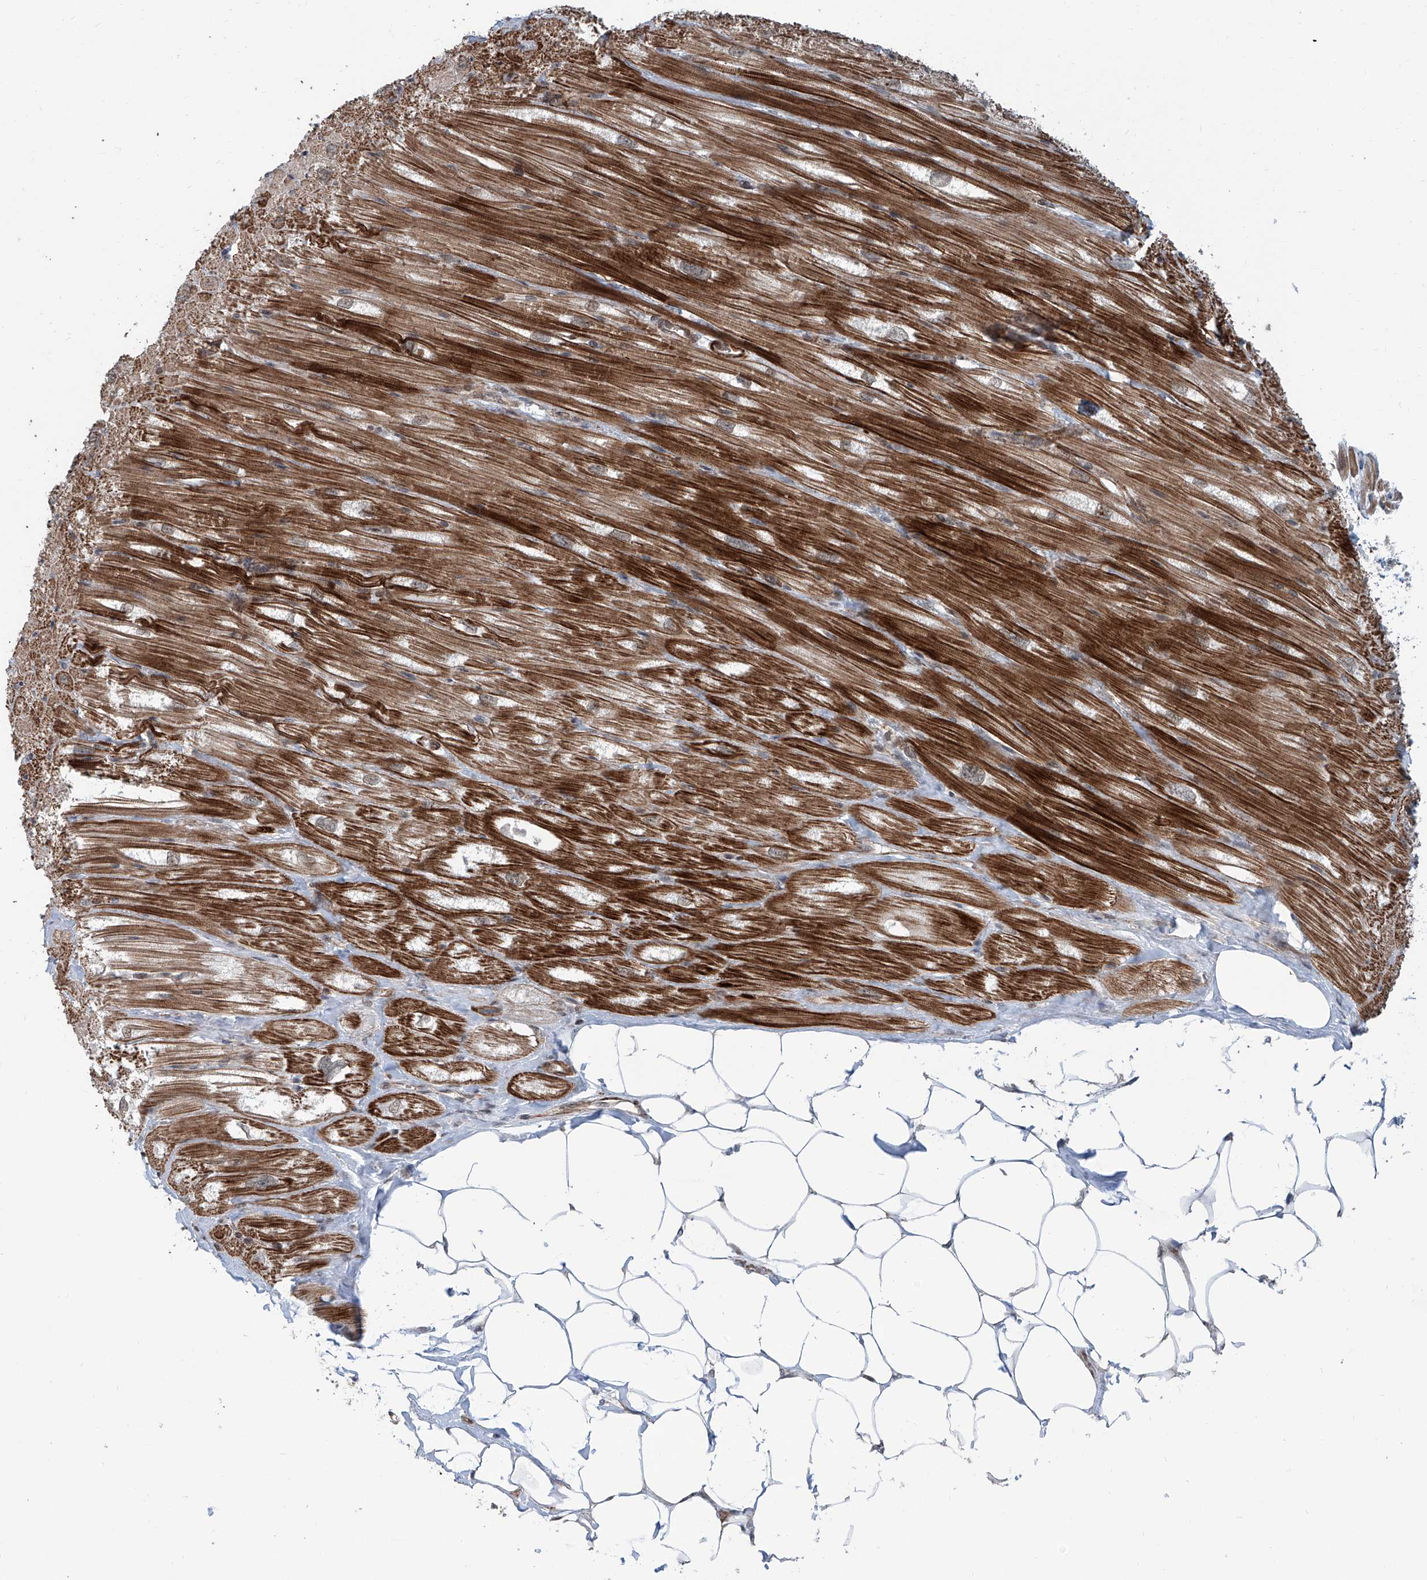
{"staining": {"intensity": "strong", "quantity": ">75%", "location": "cytoplasmic/membranous"}, "tissue": "heart muscle", "cell_type": "Cardiomyocytes", "image_type": "normal", "snomed": [{"axis": "morphology", "description": "Normal tissue, NOS"}, {"axis": "topography", "description": "Heart"}], "caption": "A high-resolution image shows immunohistochemistry (IHC) staining of normal heart muscle, which demonstrates strong cytoplasmic/membranous staining in about >75% of cardiomyocytes.", "gene": "SDE2", "patient": {"sex": "male", "age": 50}}